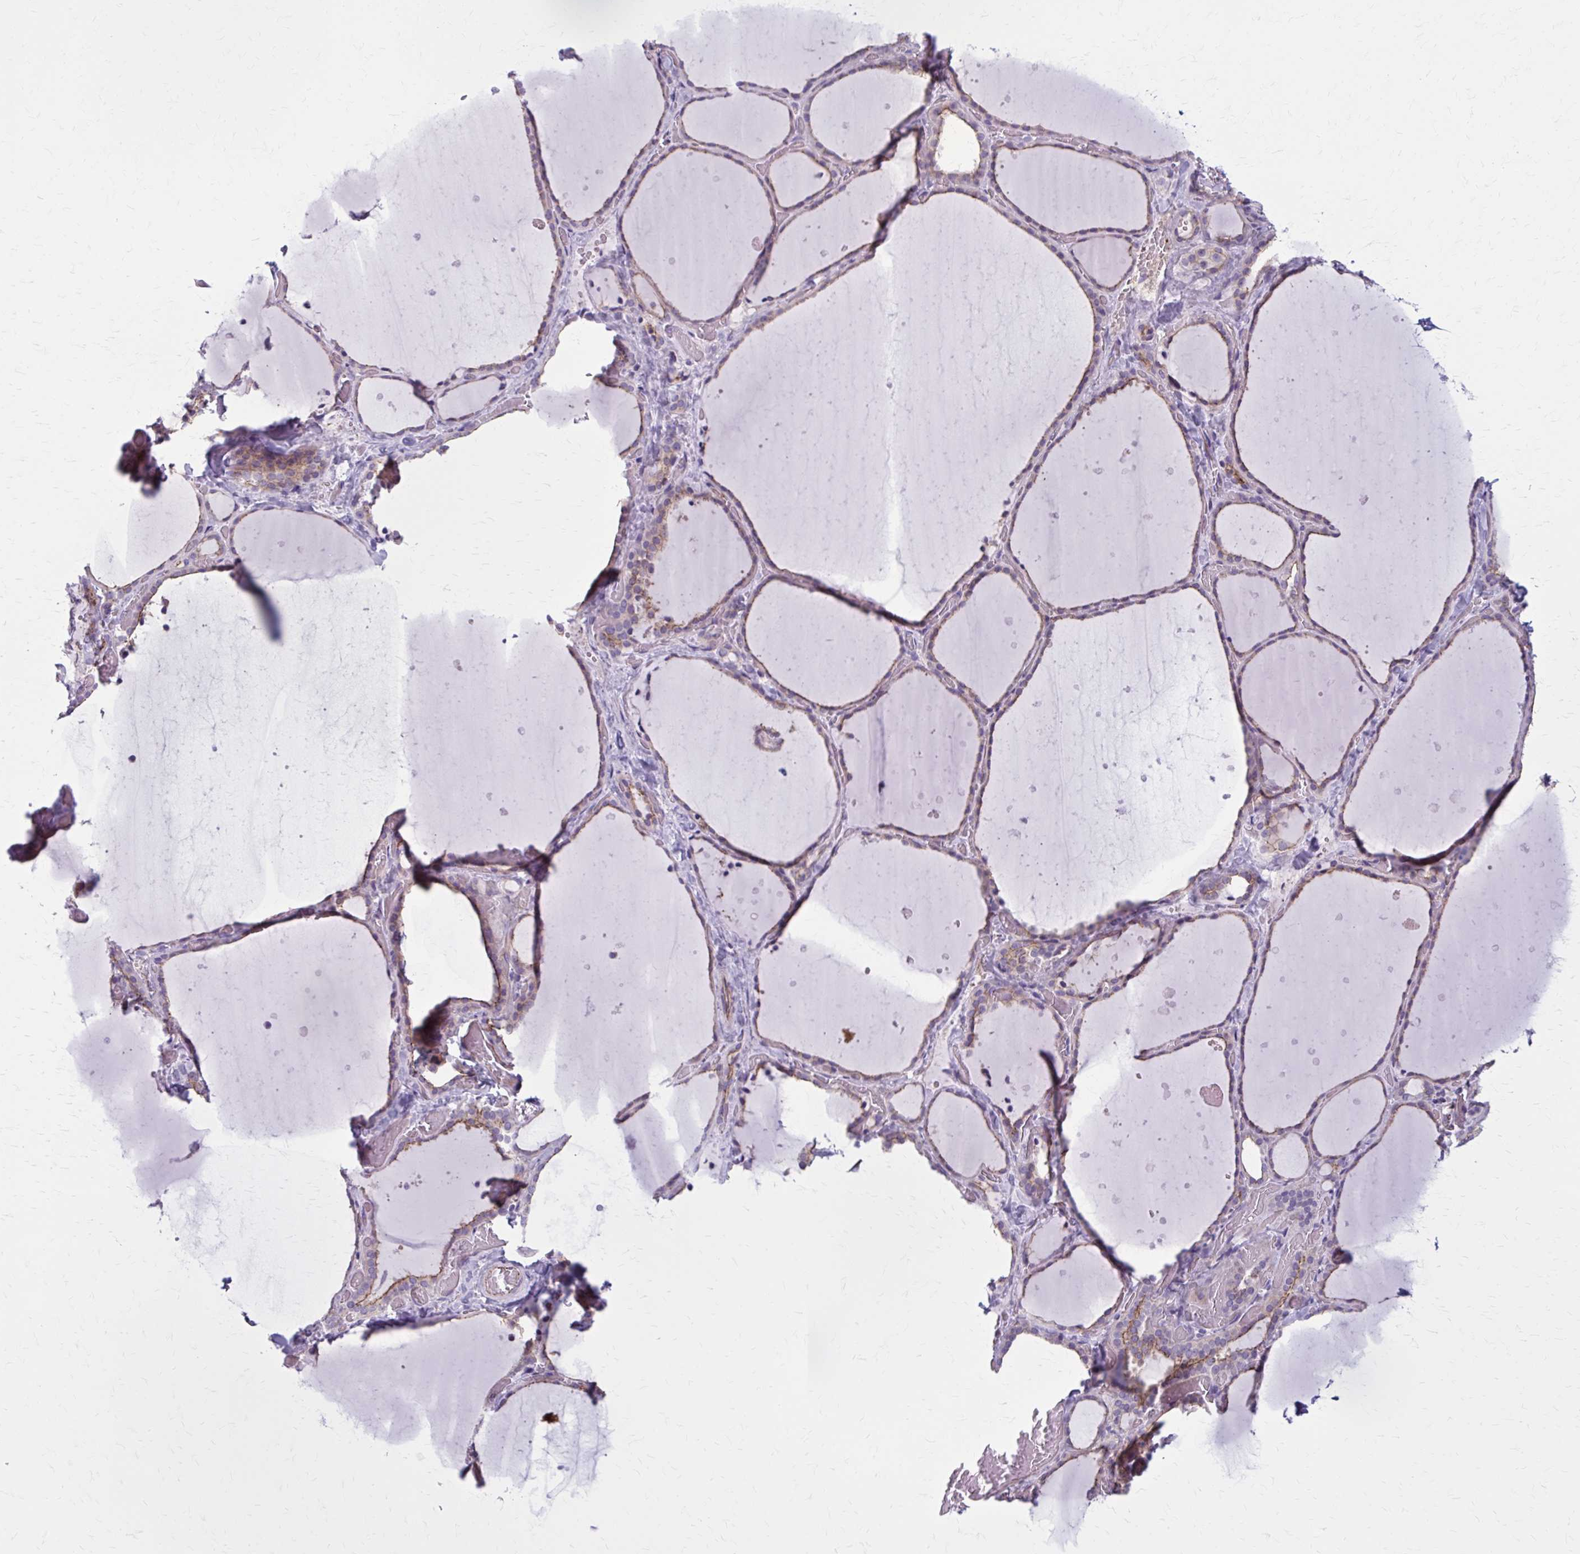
{"staining": {"intensity": "weak", "quantity": "<25%", "location": "cytoplasmic/membranous"}, "tissue": "thyroid gland", "cell_type": "Glandular cells", "image_type": "normal", "snomed": [{"axis": "morphology", "description": "Normal tissue, NOS"}, {"axis": "topography", "description": "Thyroid gland"}], "caption": "DAB (3,3'-diaminobenzidine) immunohistochemical staining of unremarkable human thyroid gland shows no significant staining in glandular cells.", "gene": "ZDHHC7", "patient": {"sex": "female", "age": 36}}